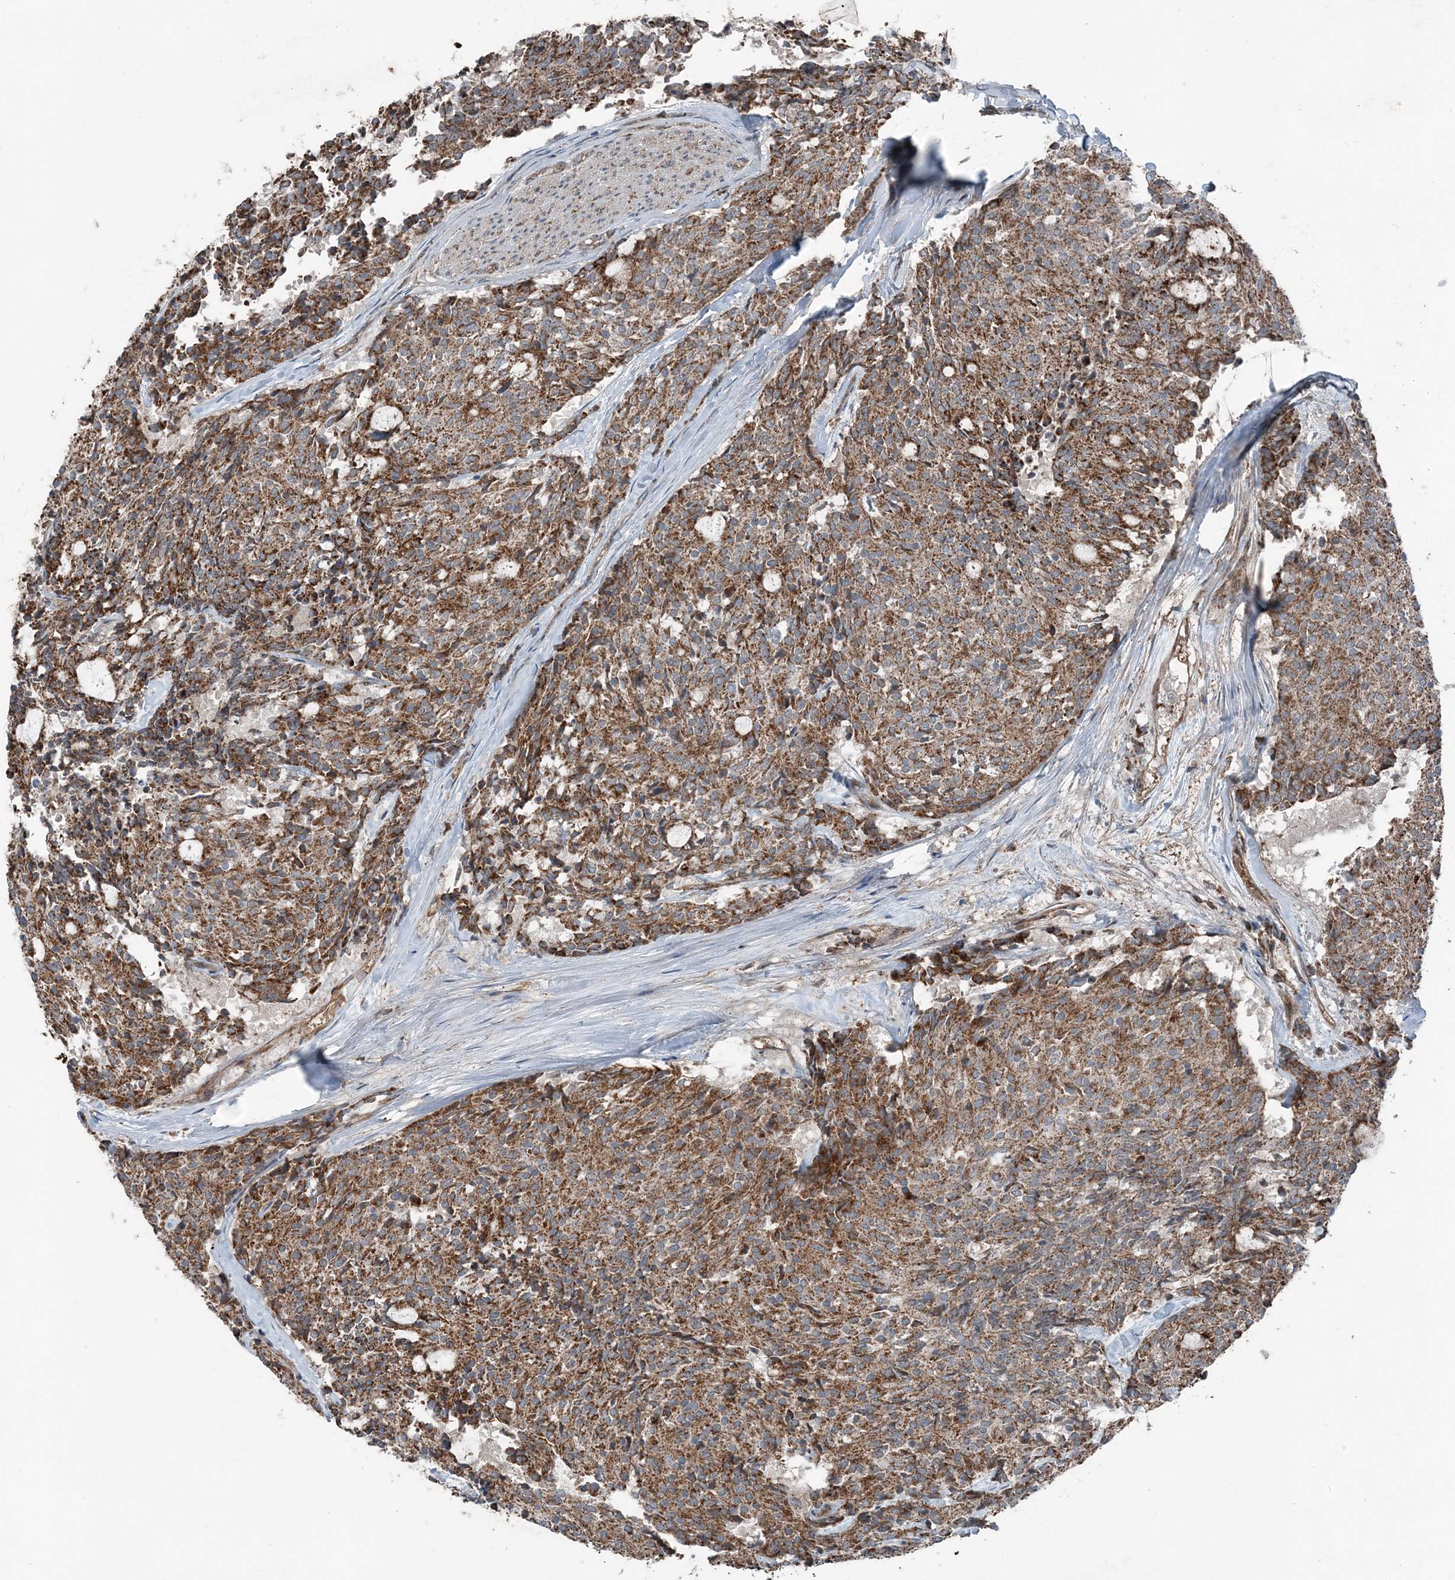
{"staining": {"intensity": "moderate", "quantity": ">75%", "location": "cytoplasmic/membranous"}, "tissue": "carcinoid", "cell_type": "Tumor cells", "image_type": "cancer", "snomed": [{"axis": "morphology", "description": "Carcinoid, malignant, NOS"}, {"axis": "topography", "description": "Pancreas"}], "caption": "Human carcinoid stained with a protein marker reveals moderate staining in tumor cells.", "gene": "KY", "patient": {"sex": "female", "age": 54}}